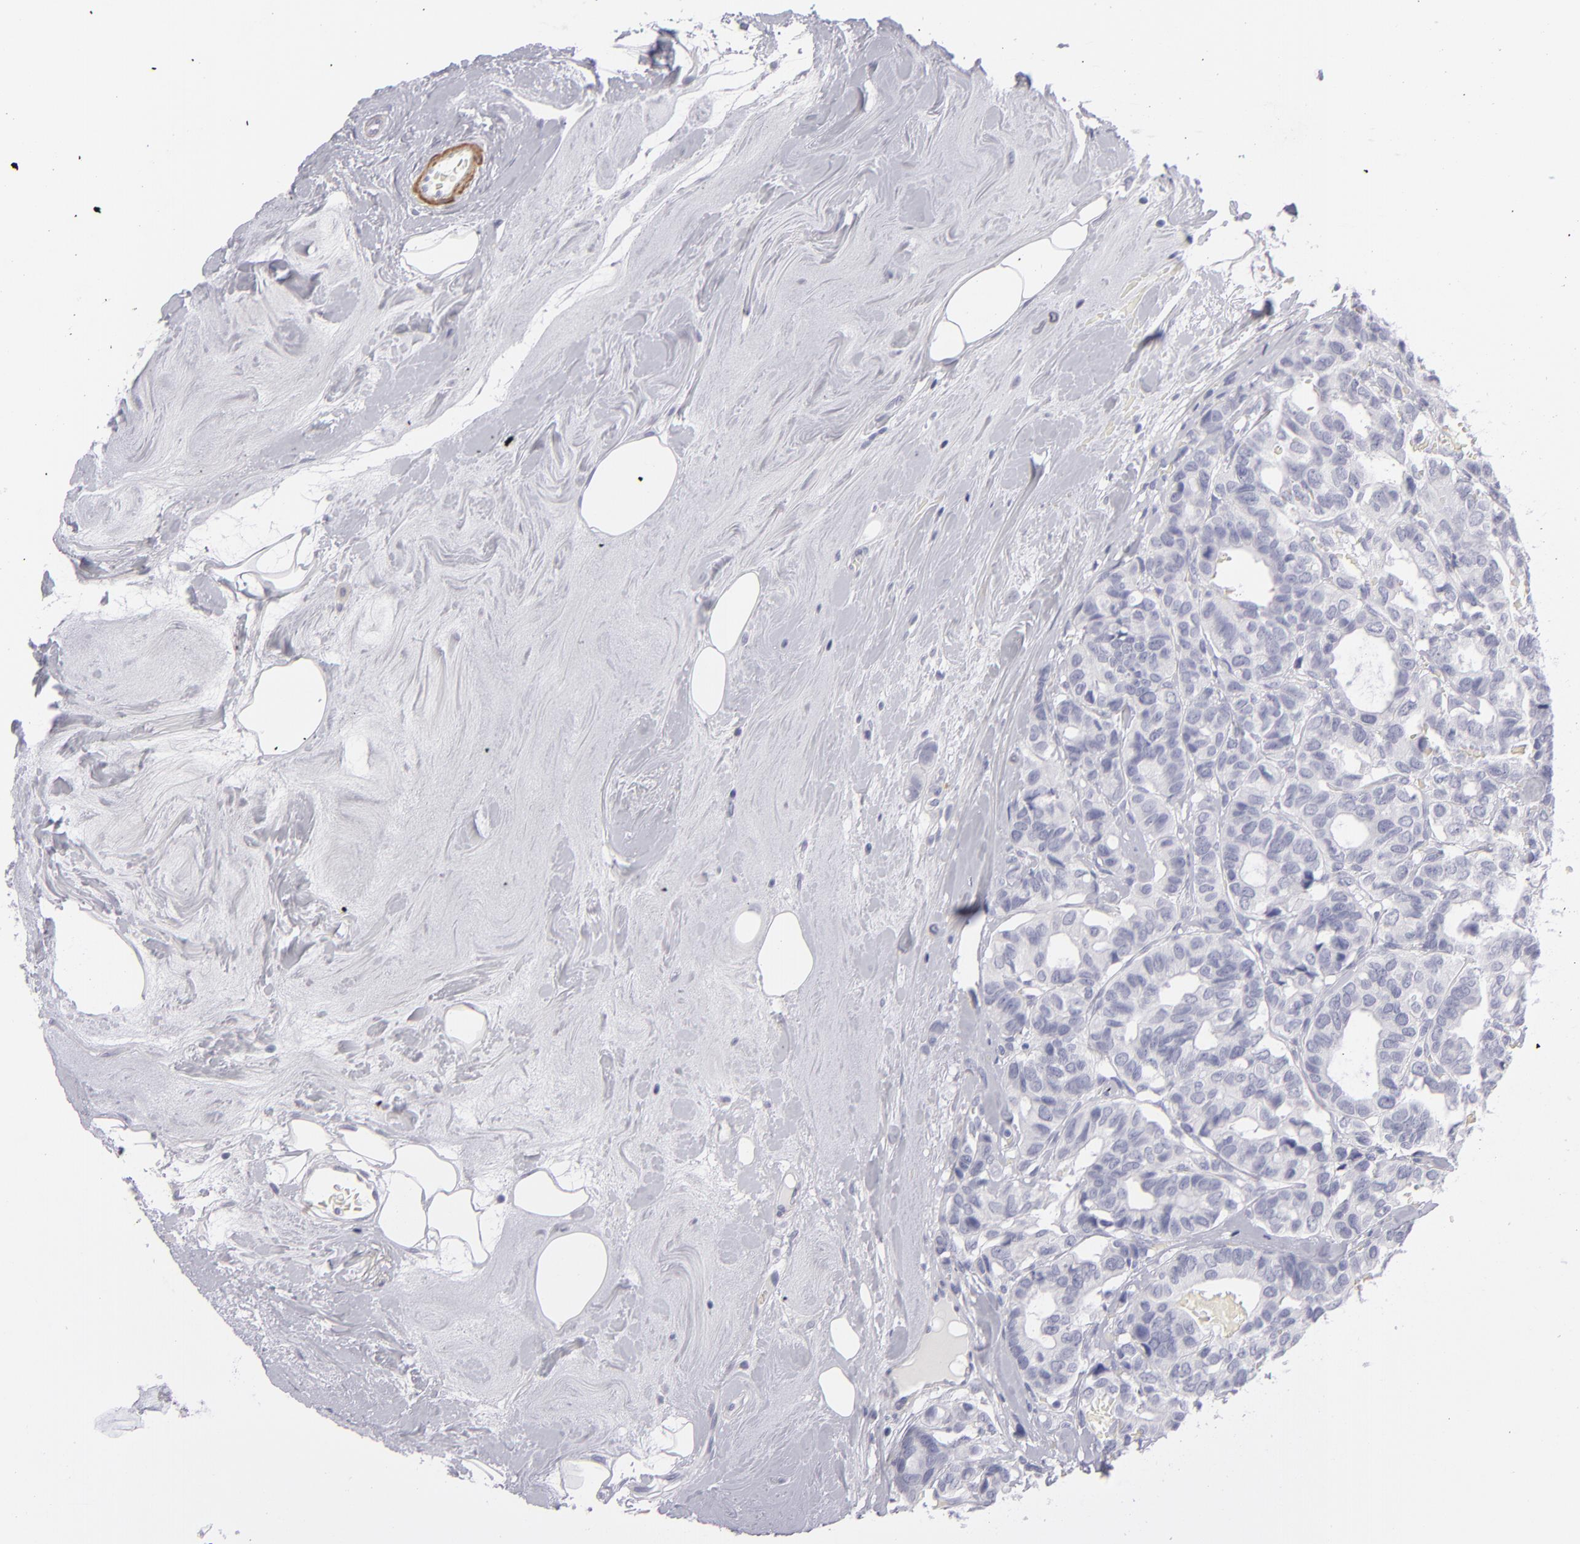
{"staining": {"intensity": "negative", "quantity": "none", "location": "none"}, "tissue": "breast cancer", "cell_type": "Tumor cells", "image_type": "cancer", "snomed": [{"axis": "morphology", "description": "Duct carcinoma"}, {"axis": "topography", "description": "Breast"}], "caption": "A high-resolution histopathology image shows immunohistochemistry (IHC) staining of breast cancer (intraductal carcinoma), which demonstrates no significant positivity in tumor cells.", "gene": "MYH11", "patient": {"sex": "female", "age": 69}}